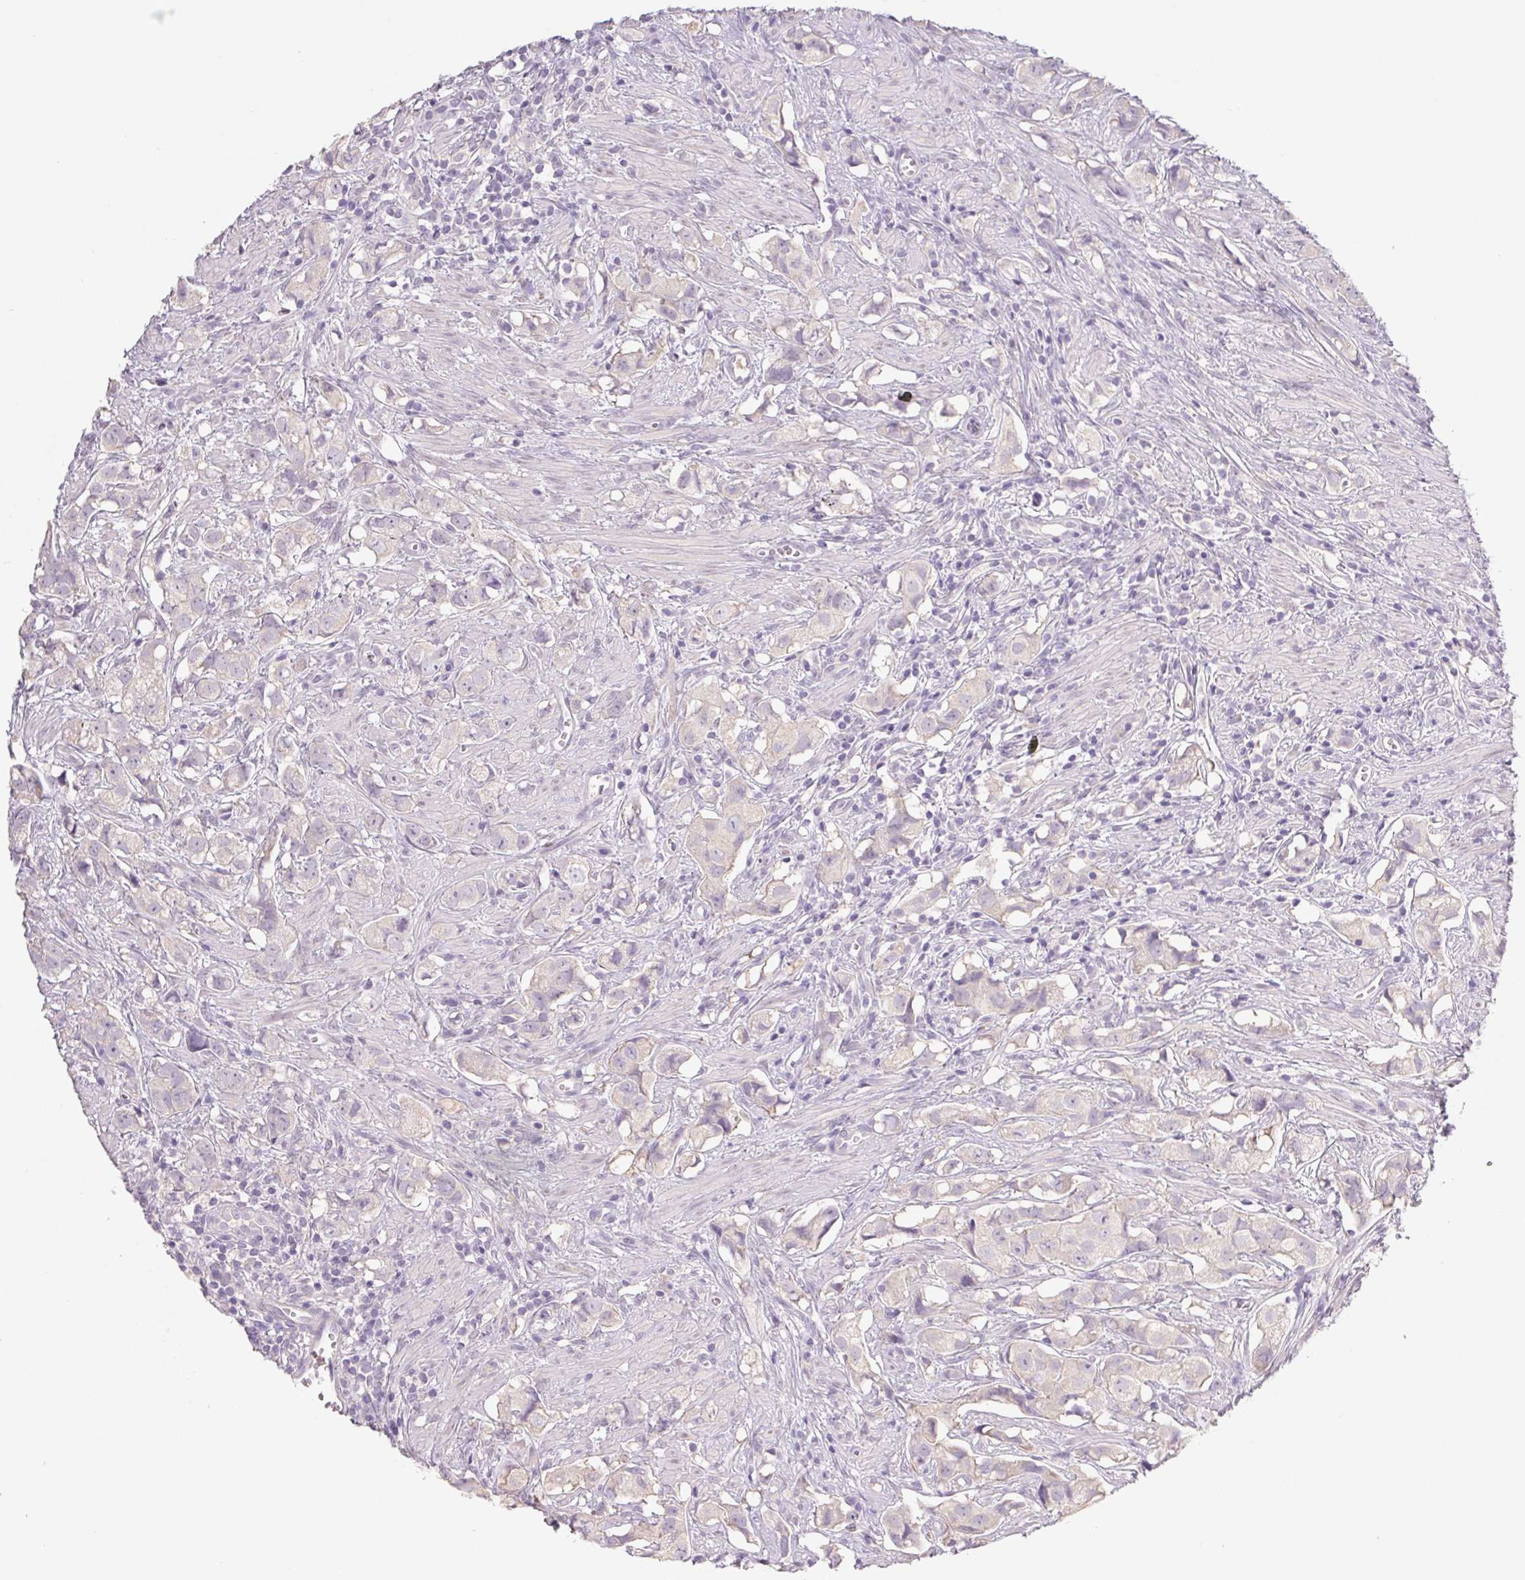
{"staining": {"intensity": "negative", "quantity": "none", "location": "none"}, "tissue": "prostate cancer", "cell_type": "Tumor cells", "image_type": "cancer", "snomed": [{"axis": "morphology", "description": "Adenocarcinoma, High grade"}, {"axis": "topography", "description": "Prostate"}], "caption": "A photomicrograph of prostate cancer (adenocarcinoma (high-grade)) stained for a protein reveals no brown staining in tumor cells.", "gene": "PNMA8B", "patient": {"sex": "male", "age": 58}}